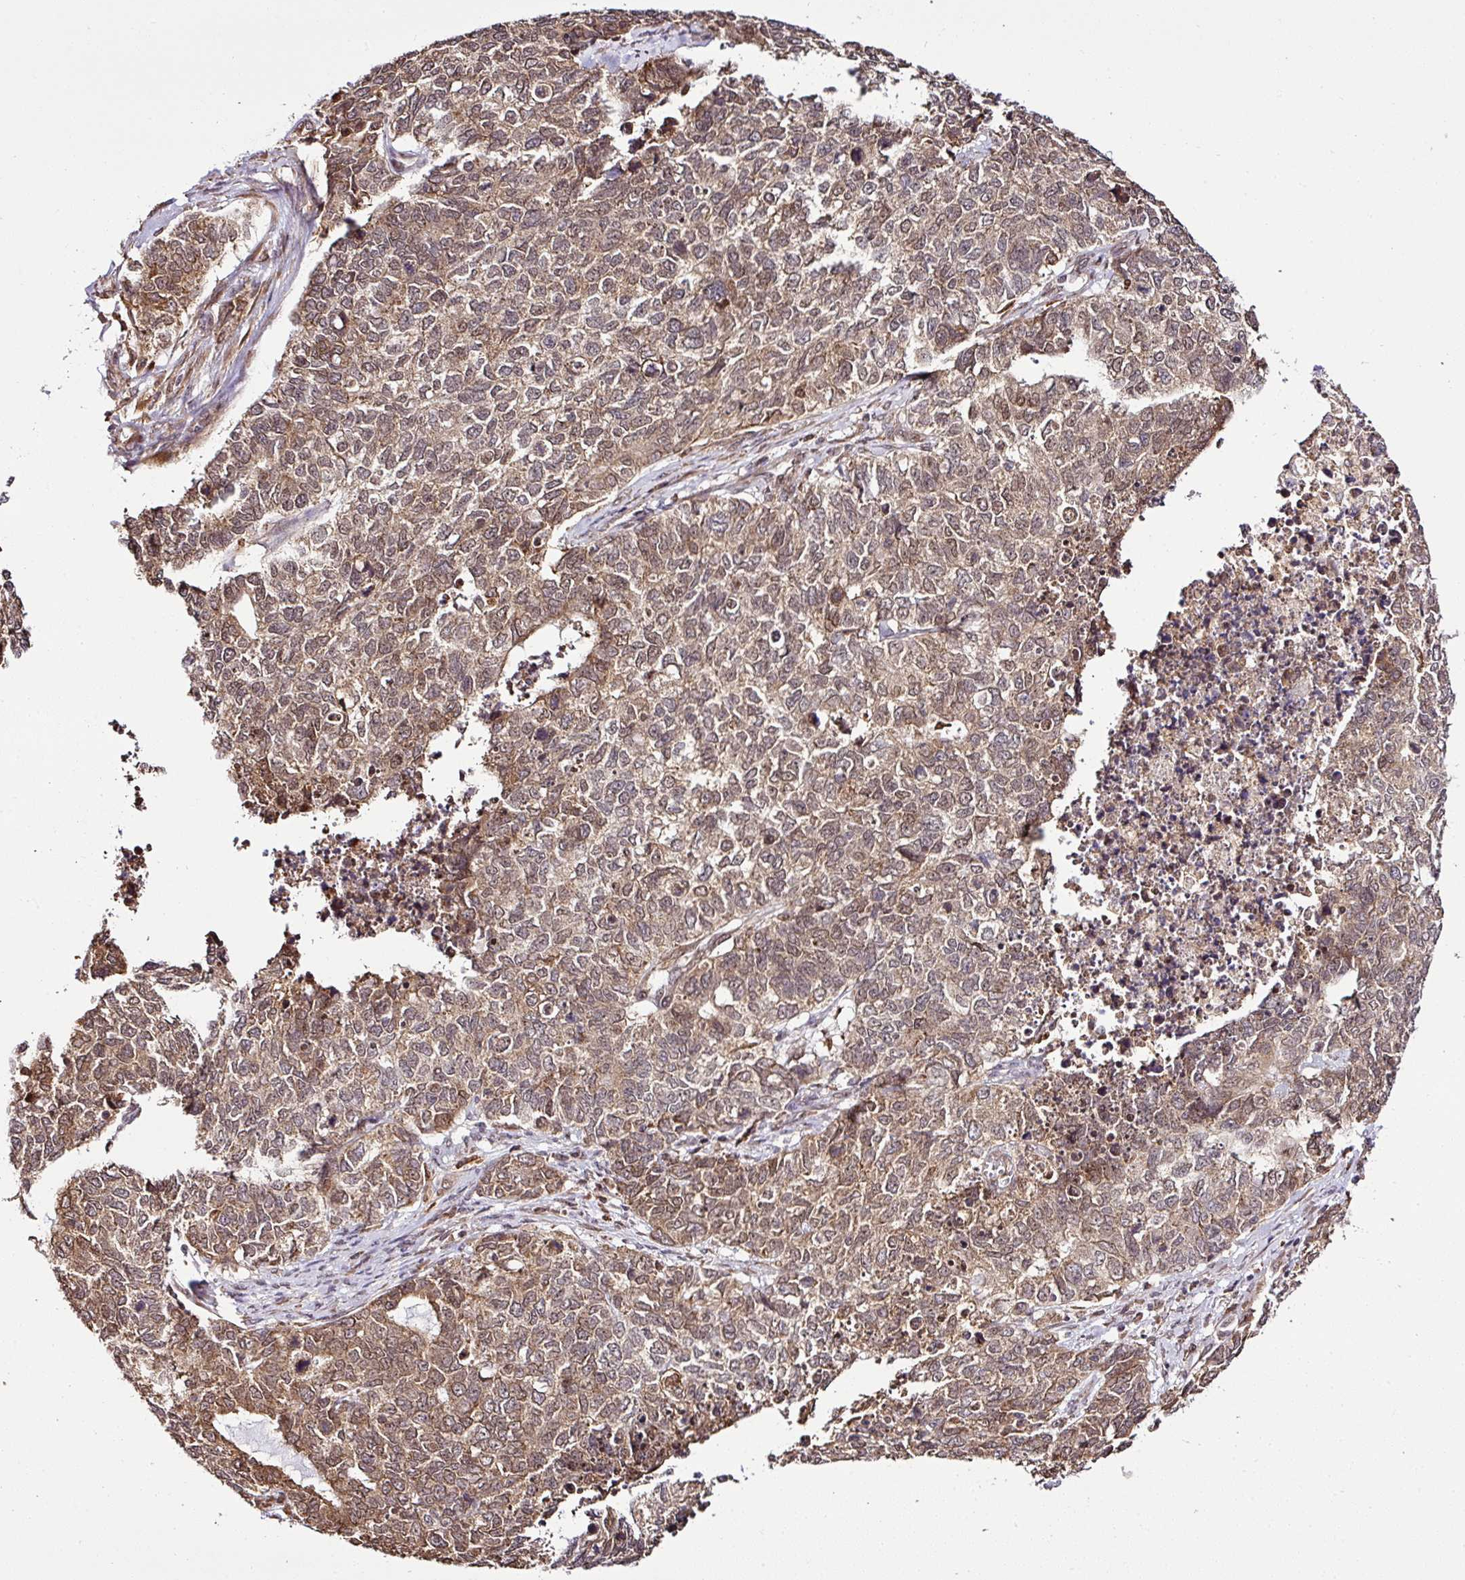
{"staining": {"intensity": "moderate", "quantity": ">75%", "location": "cytoplasmic/membranous,nuclear"}, "tissue": "cervical cancer", "cell_type": "Tumor cells", "image_type": "cancer", "snomed": [{"axis": "morphology", "description": "Squamous cell carcinoma, NOS"}, {"axis": "topography", "description": "Cervix"}], "caption": "Moderate cytoplasmic/membranous and nuclear expression is appreciated in about >75% of tumor cells in cervical cancer.", "gene": "FAM153A", "patient": {"sex": "female", "age": 63}}